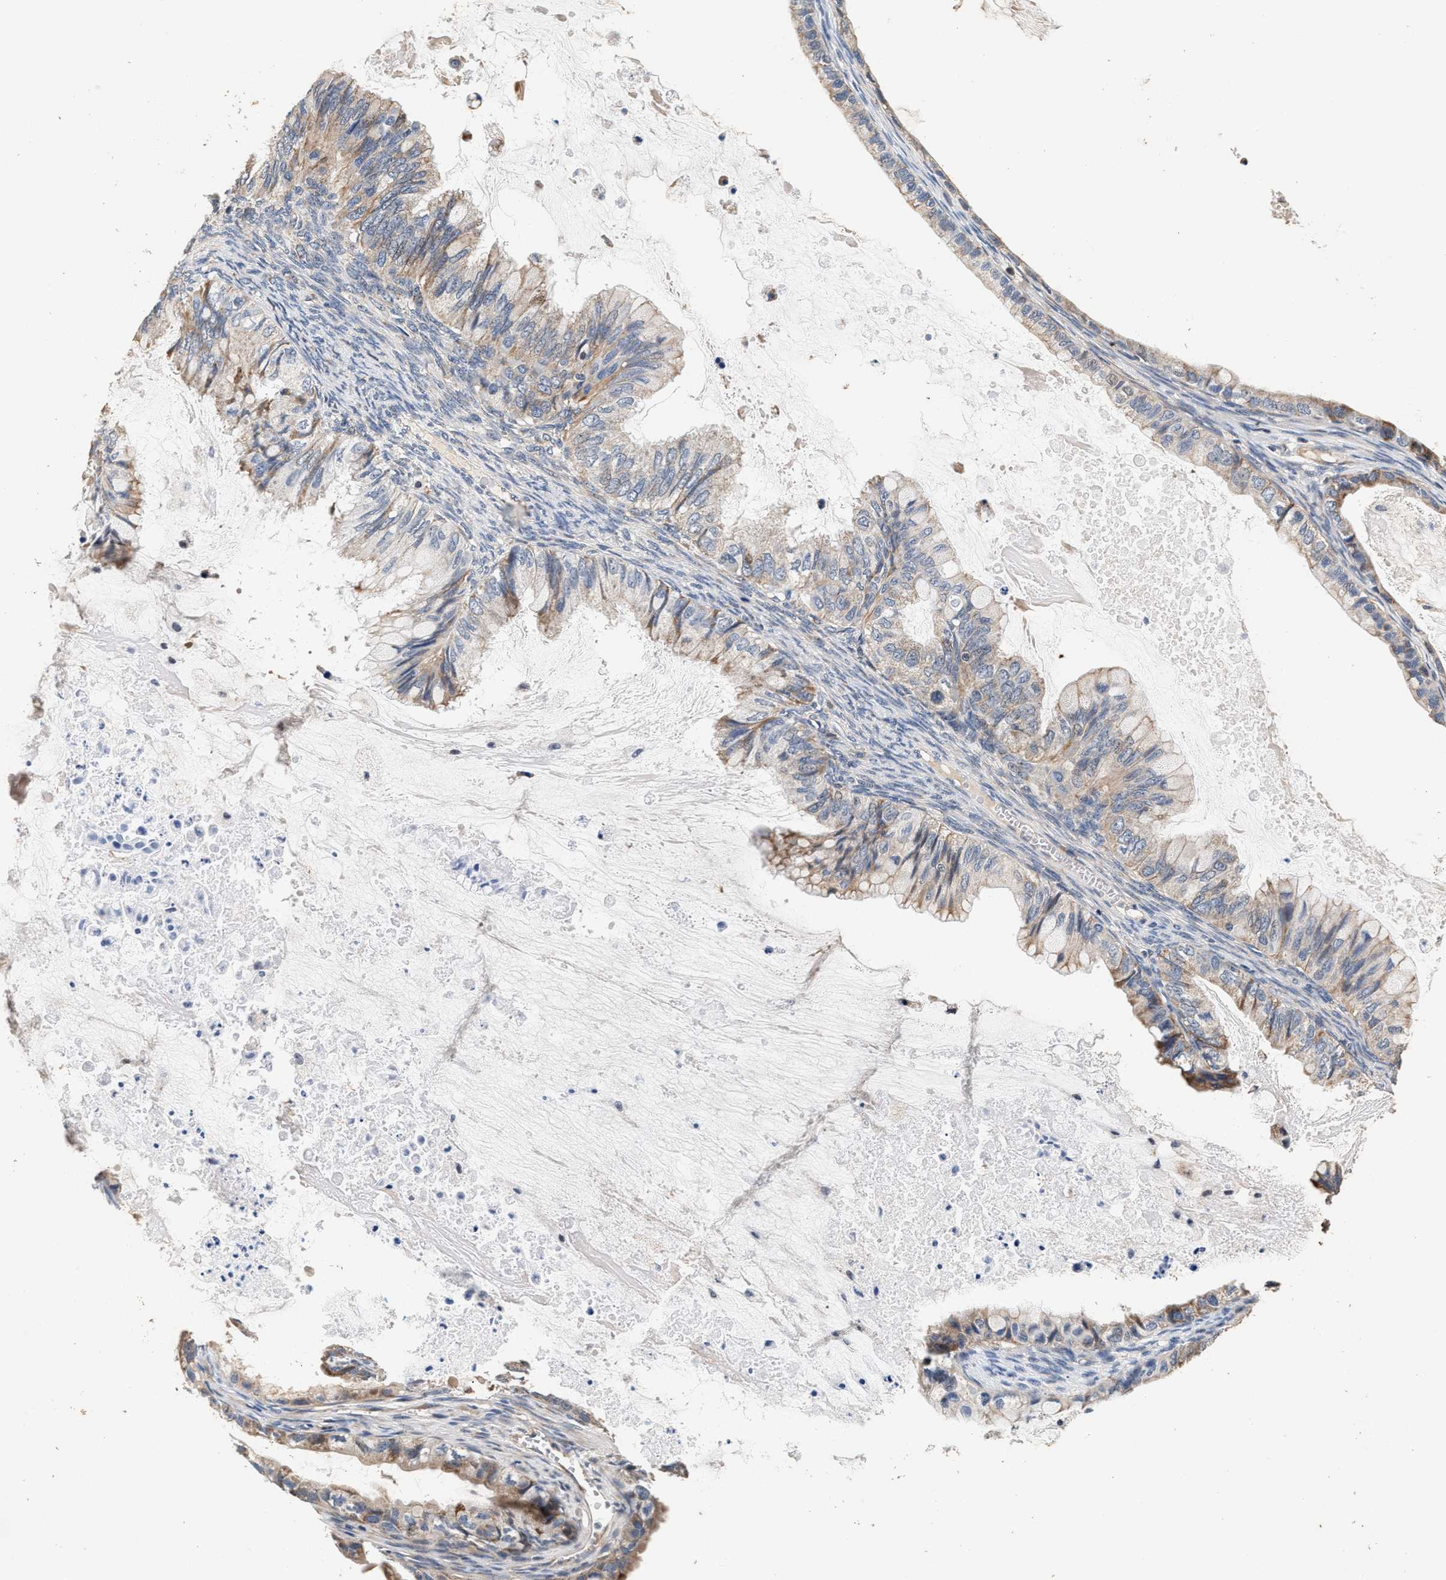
{"staining": {"intensity": "weak", "quantity": ">75%", "location": "cytoplasmic/membranous"}, "tissue": "ovarian cancer", "cell_type": "Tumor cells", "image_type": "cancer", "snomed": [{"axis": "morphology", "description": "Cystadenocarcinoma, mucinous, NOS"}, {"axis": "topography", "description": "Ovary"}], "caption": "Ovarian cancer was stained to show a protein in brown. There is low levels of weak cytoplasmic/membranous staining in about >75% of tumor cells.", "gene": "PTGR3", "patient": {"sex": "female", "age": 80}}